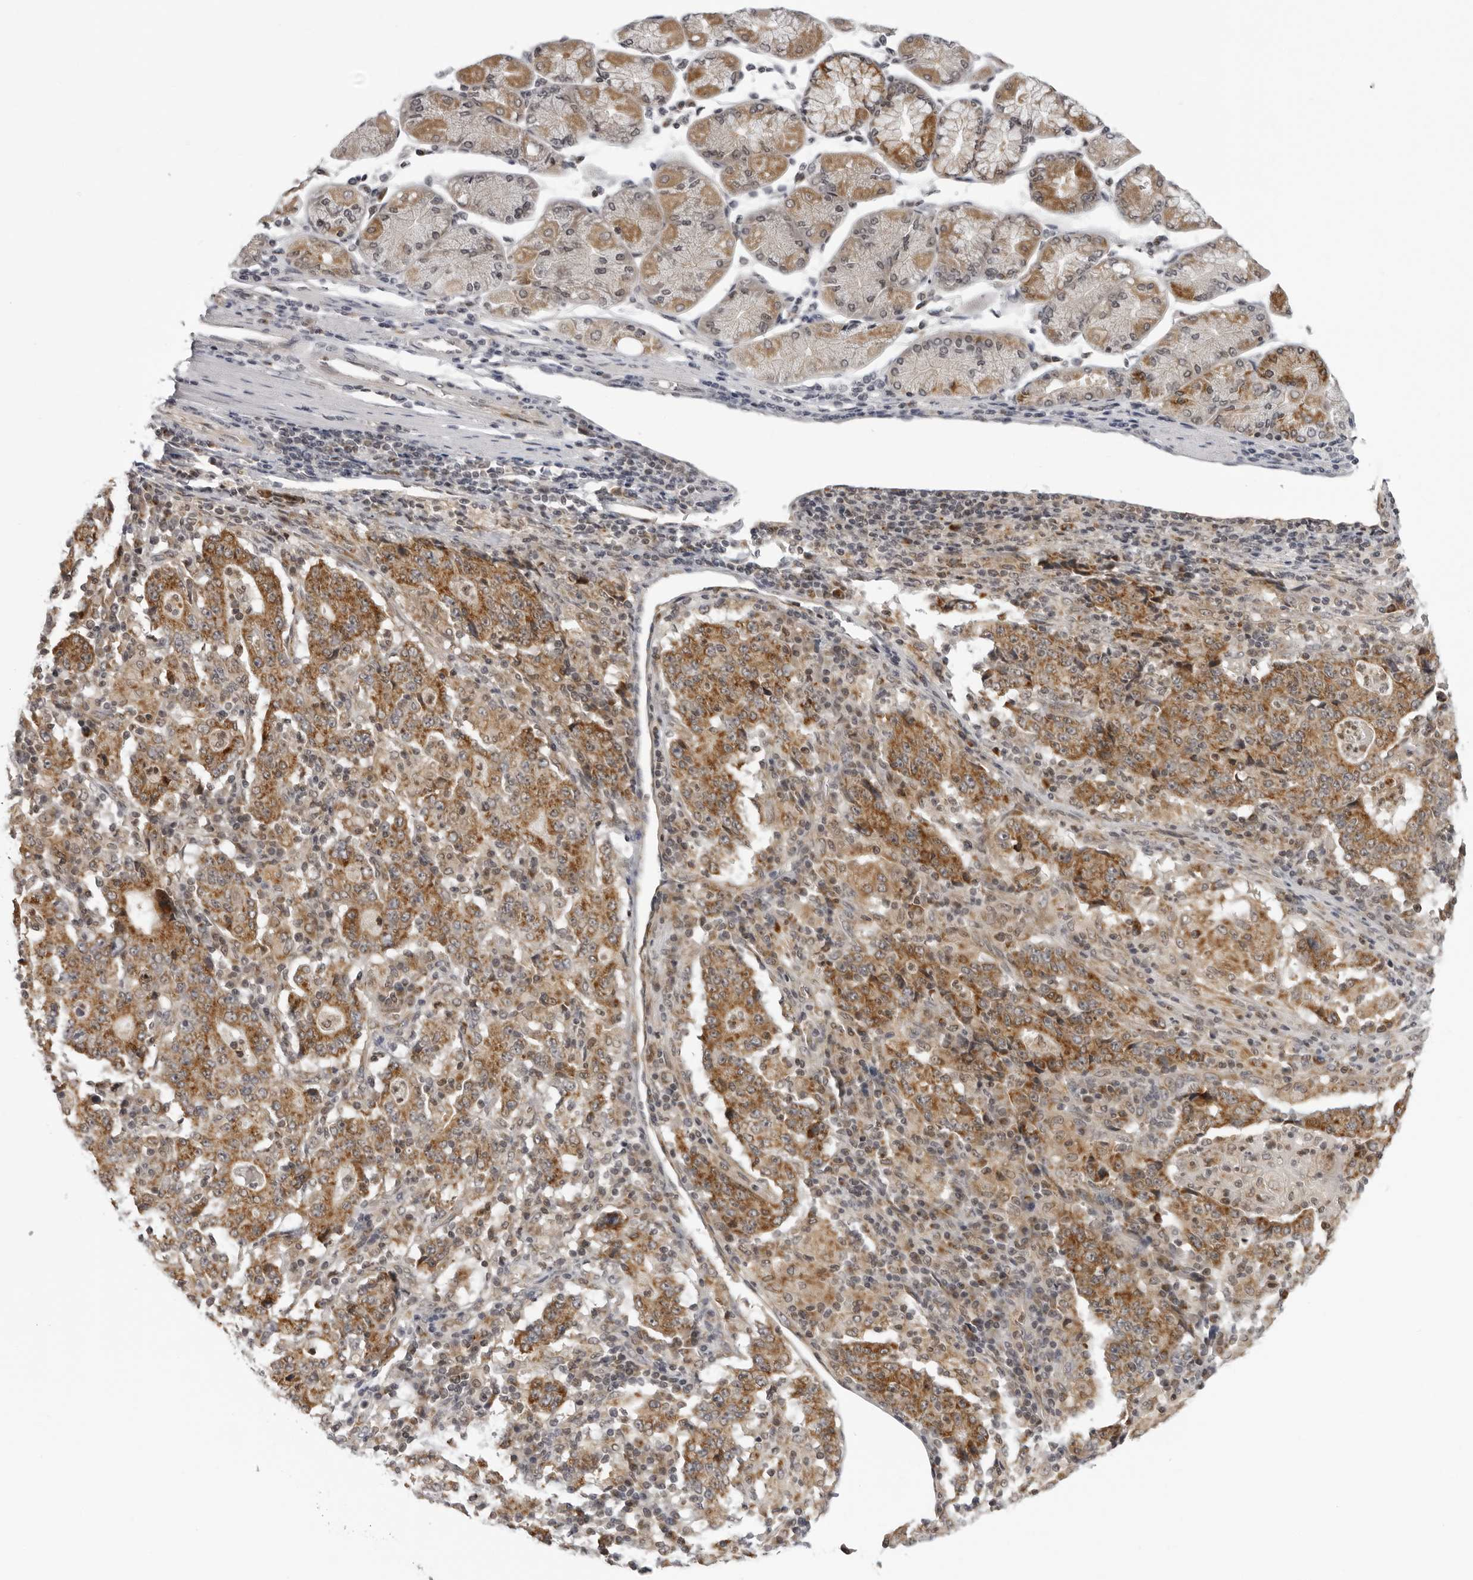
{"staining": {"intensity": "moderate", "quantity": ">75%", "location": "cytoplasmic/membranous"}, "tissue": "stomach cancer", "cell_type": "Tumor cells", "image_type": "cancer", "snomed": [{"axis": "morphology", "description": "Normal tissue, NOS"}, {"axis": "morphology", "description": "Adenocarcinoma, NOS"}, {"axis": "topography", "description": "Stomach, upper"}, {"axis": "topography", "description": "Stomach"}], "caption": "Stomach cancer (adenocarcinoma) stained for a protein (brown) reveals moderate cytoplasmic/membranous positive staining in approximately >75% of tumor cells.", "gene": "MRPS15", "patient": {"sex": "male", "age": 59}}